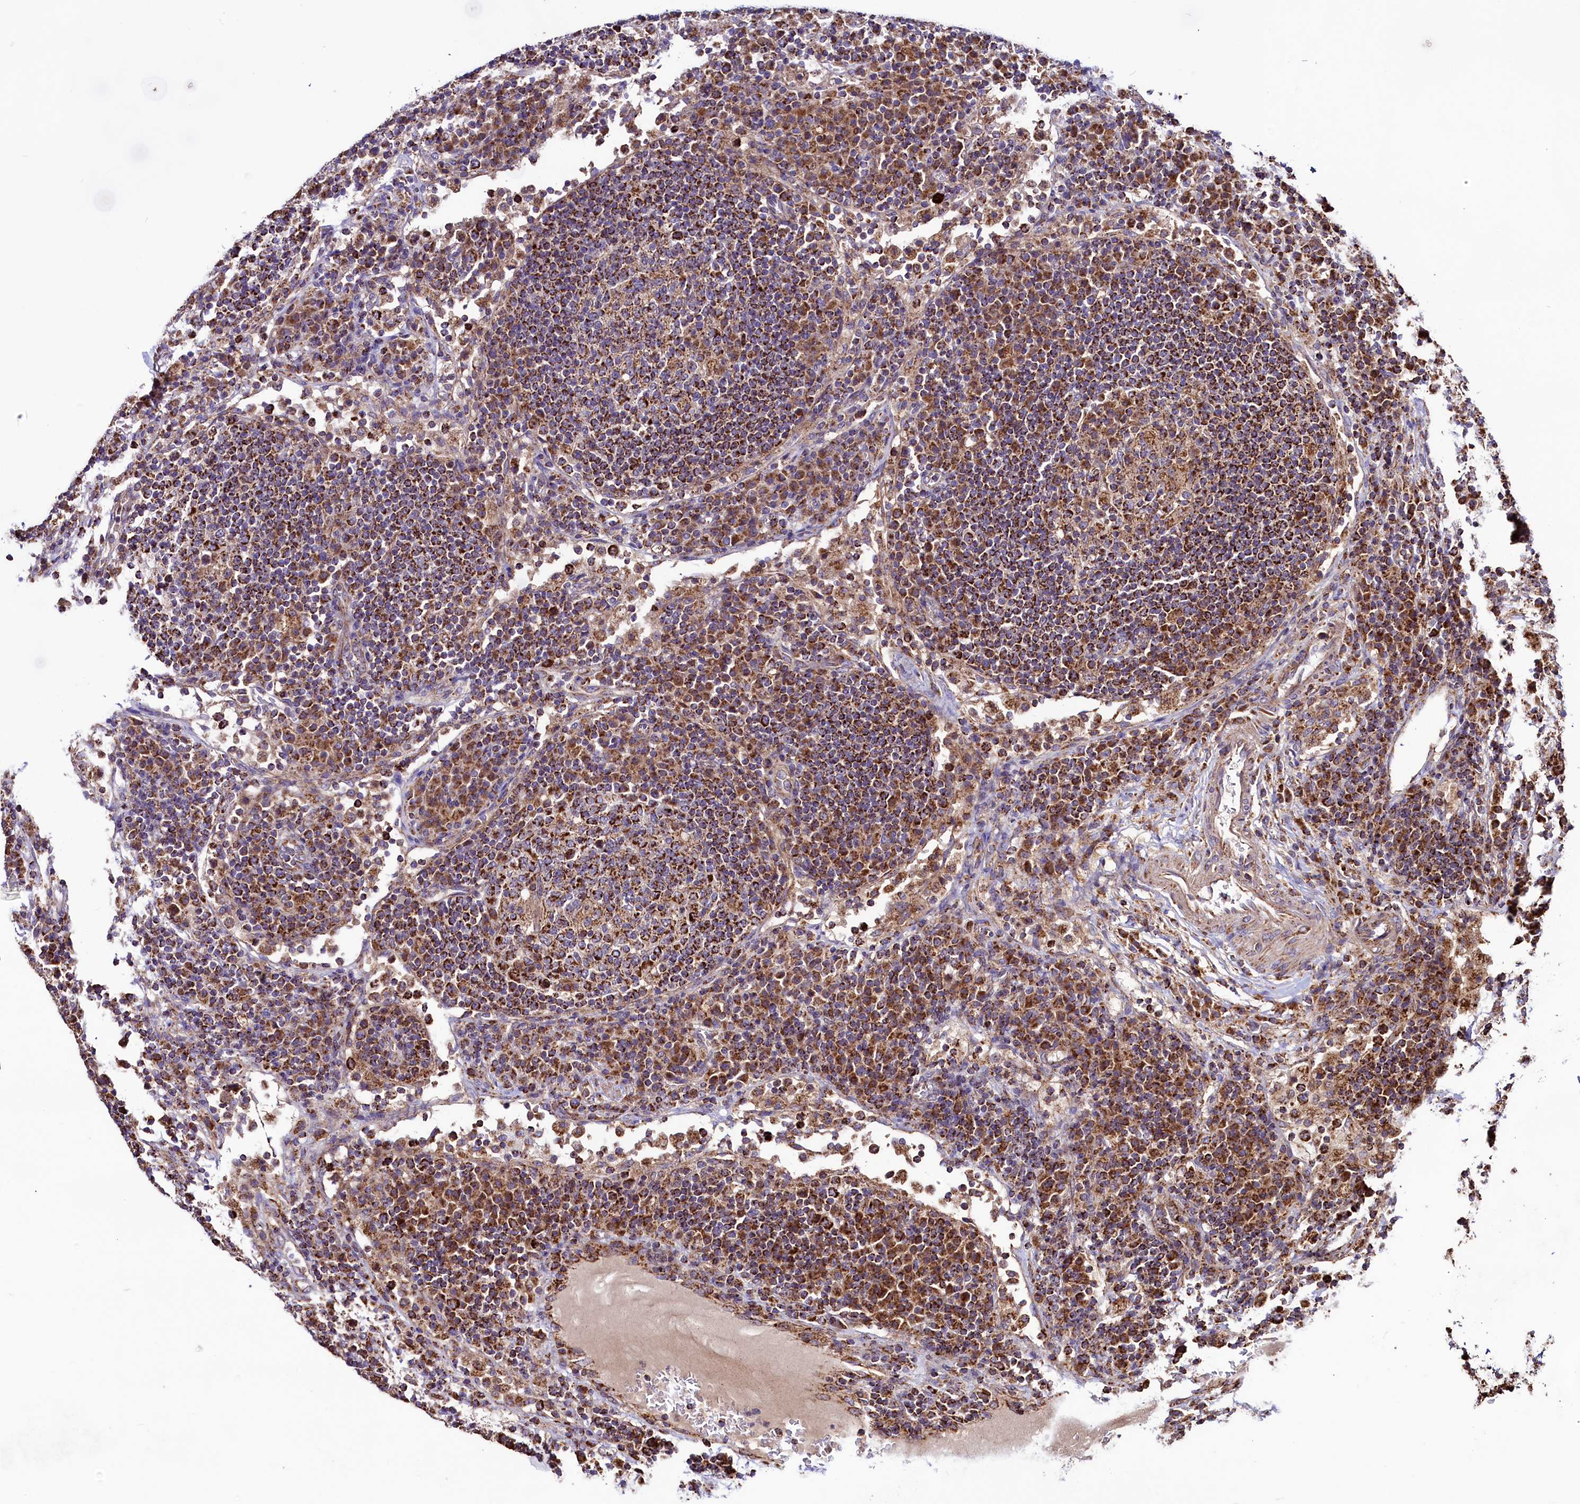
{"staining": {"intensity": "strong", "quantity": "25%-75%", "location": "cytoplasmic/membranous"}, "tissue": "lymph node", "cell_type": "Germinal center cells", "image_type": "normal", "snomed": [{"axis": "morphology", "description": "Normal tissue, NOS"}, {"axis": "topography", "description": "Lymph node"}], "caption": "Lymph node stained with a protein marker reveals strong staining in germinal center cells.", "gene": "STARD5", "patient": {"sex": "female", "age": 53}}